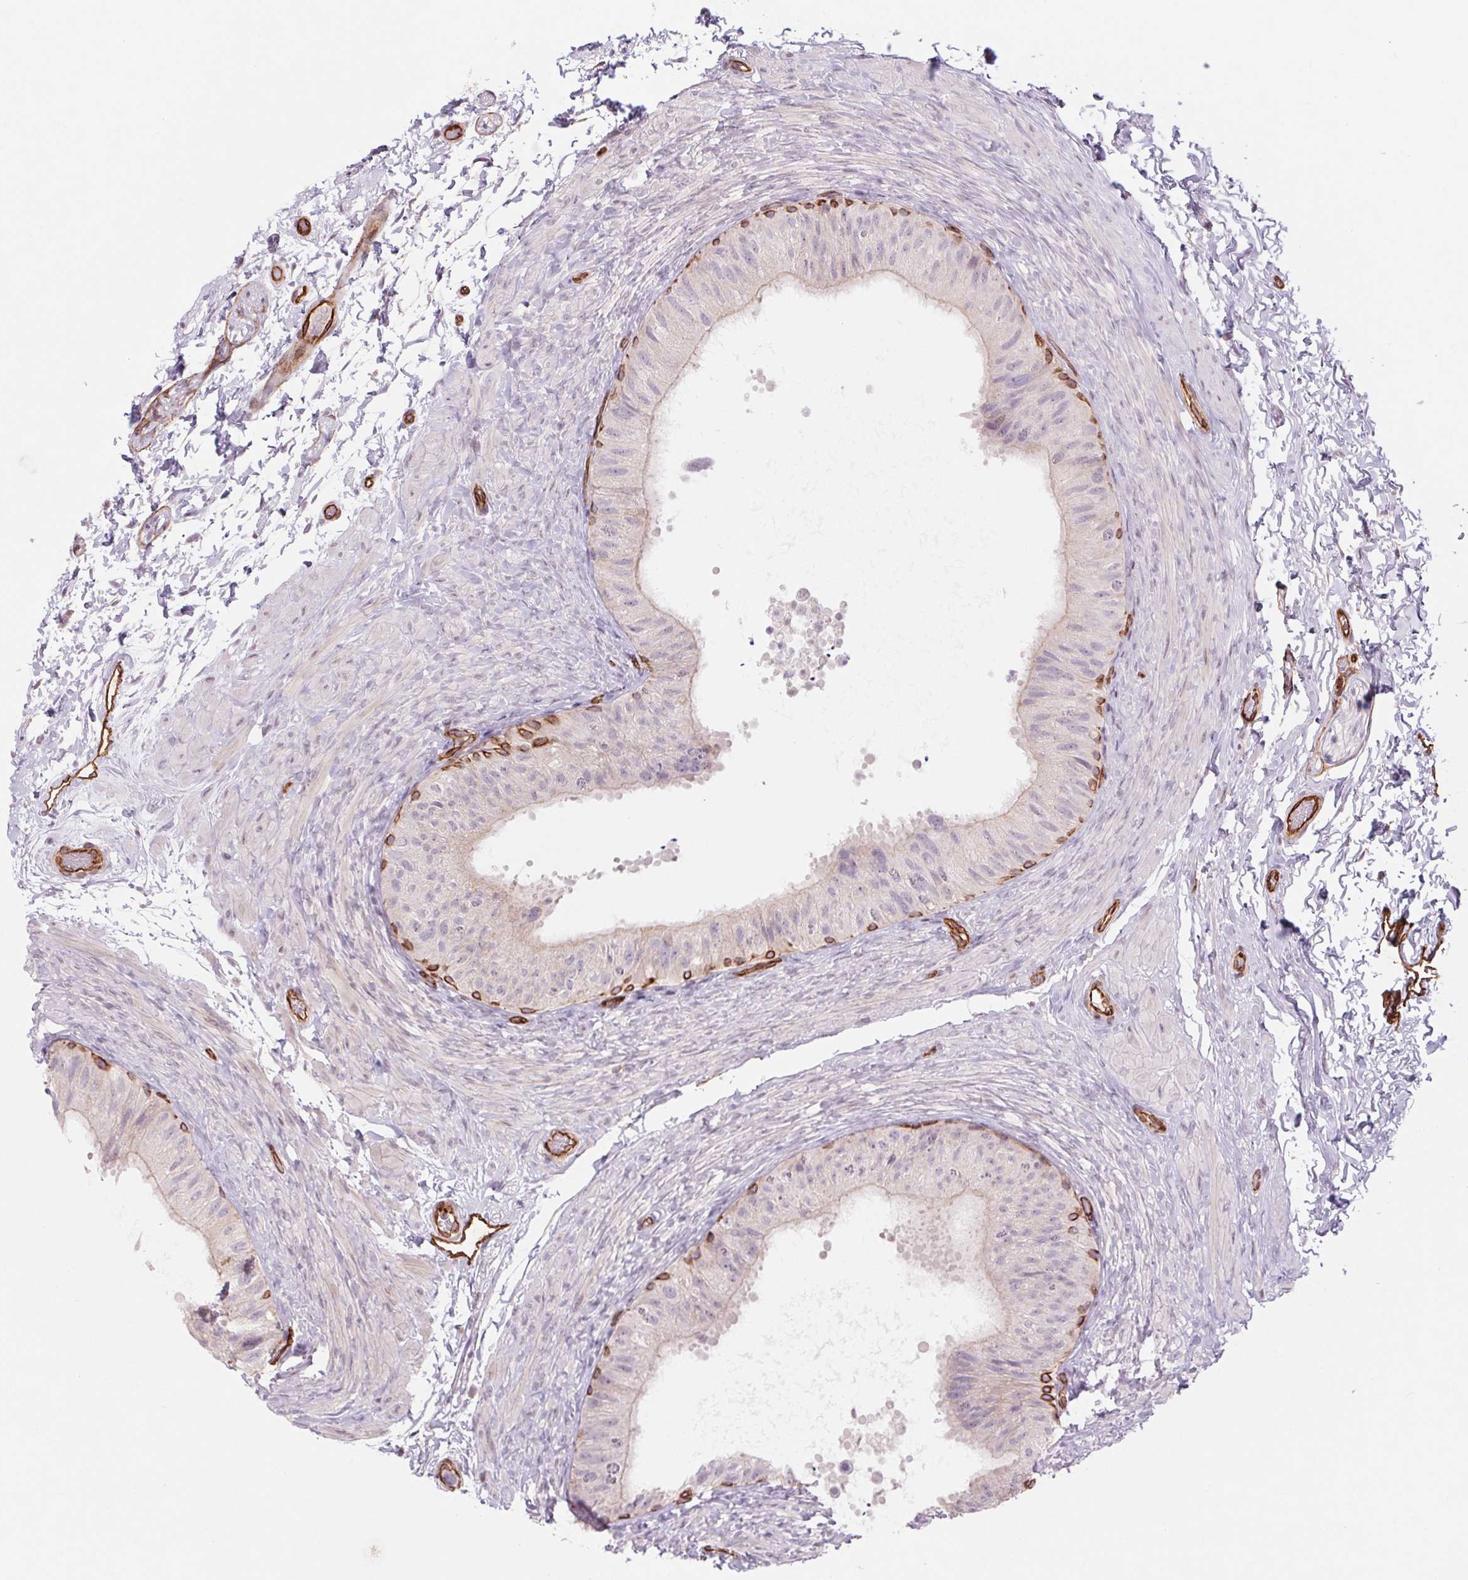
{"staining": {"intensity": "moderate", "quantity": "<25%", "location": "cytoplasmic/membranous"}, "tissue": "epididymis", "cell_type": "Glandular cells", "image_type": "normal", "snomed": [{"axis": "morphology", "description": "Normal tissue, NOS"}, {"axis": "topography", "description": "Epididymis, spermatic cord, NOS"}, {"axis": "topography", "description": "Epididymis"}], "caption": "High-power microscopy captured an IHC micrograph of normal epididymis, revealing moderate cytoplasmic/membranous positivity in about <25% of glandular cells.", "gene": "MS4A13", "patient": {"sex": "male", "age": 31}}